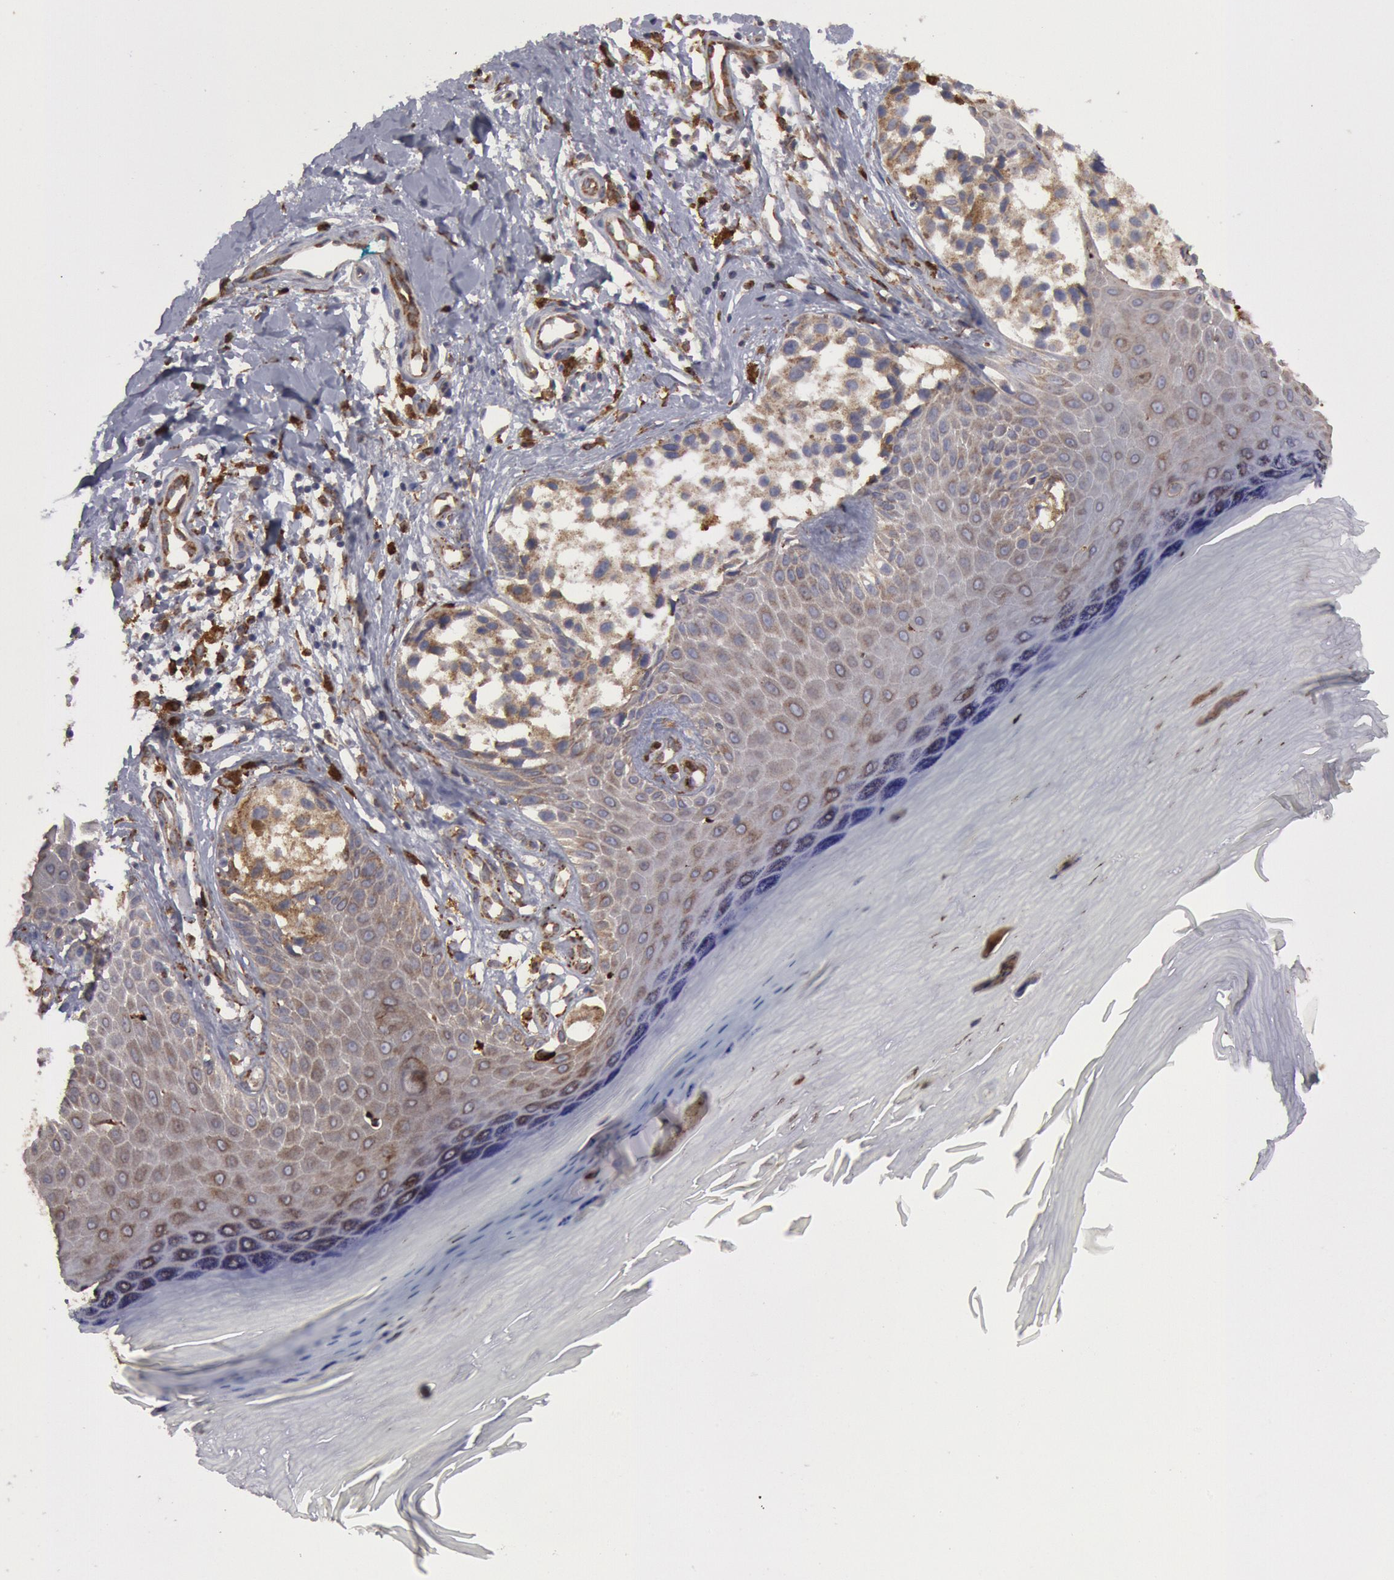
{"staining": {"intensity": "weak", "quantity": "25%-75%", "location": "cytoplasmic/membranous"}, "tissue": "melanoma", "cell_type": "Tumor cells", "image_type": "cancer", "snomed": [{"axis": "morphology", "description": "Malignant melanoma, NOS"}, {"axis": "topography", "description": "Skin"}], "caption": "Human malignant melanoma stained with a protein marker shows weak staining in tumor cells.", "gene": "ERP44", "patient": {"sex": "male", "age": 79}}